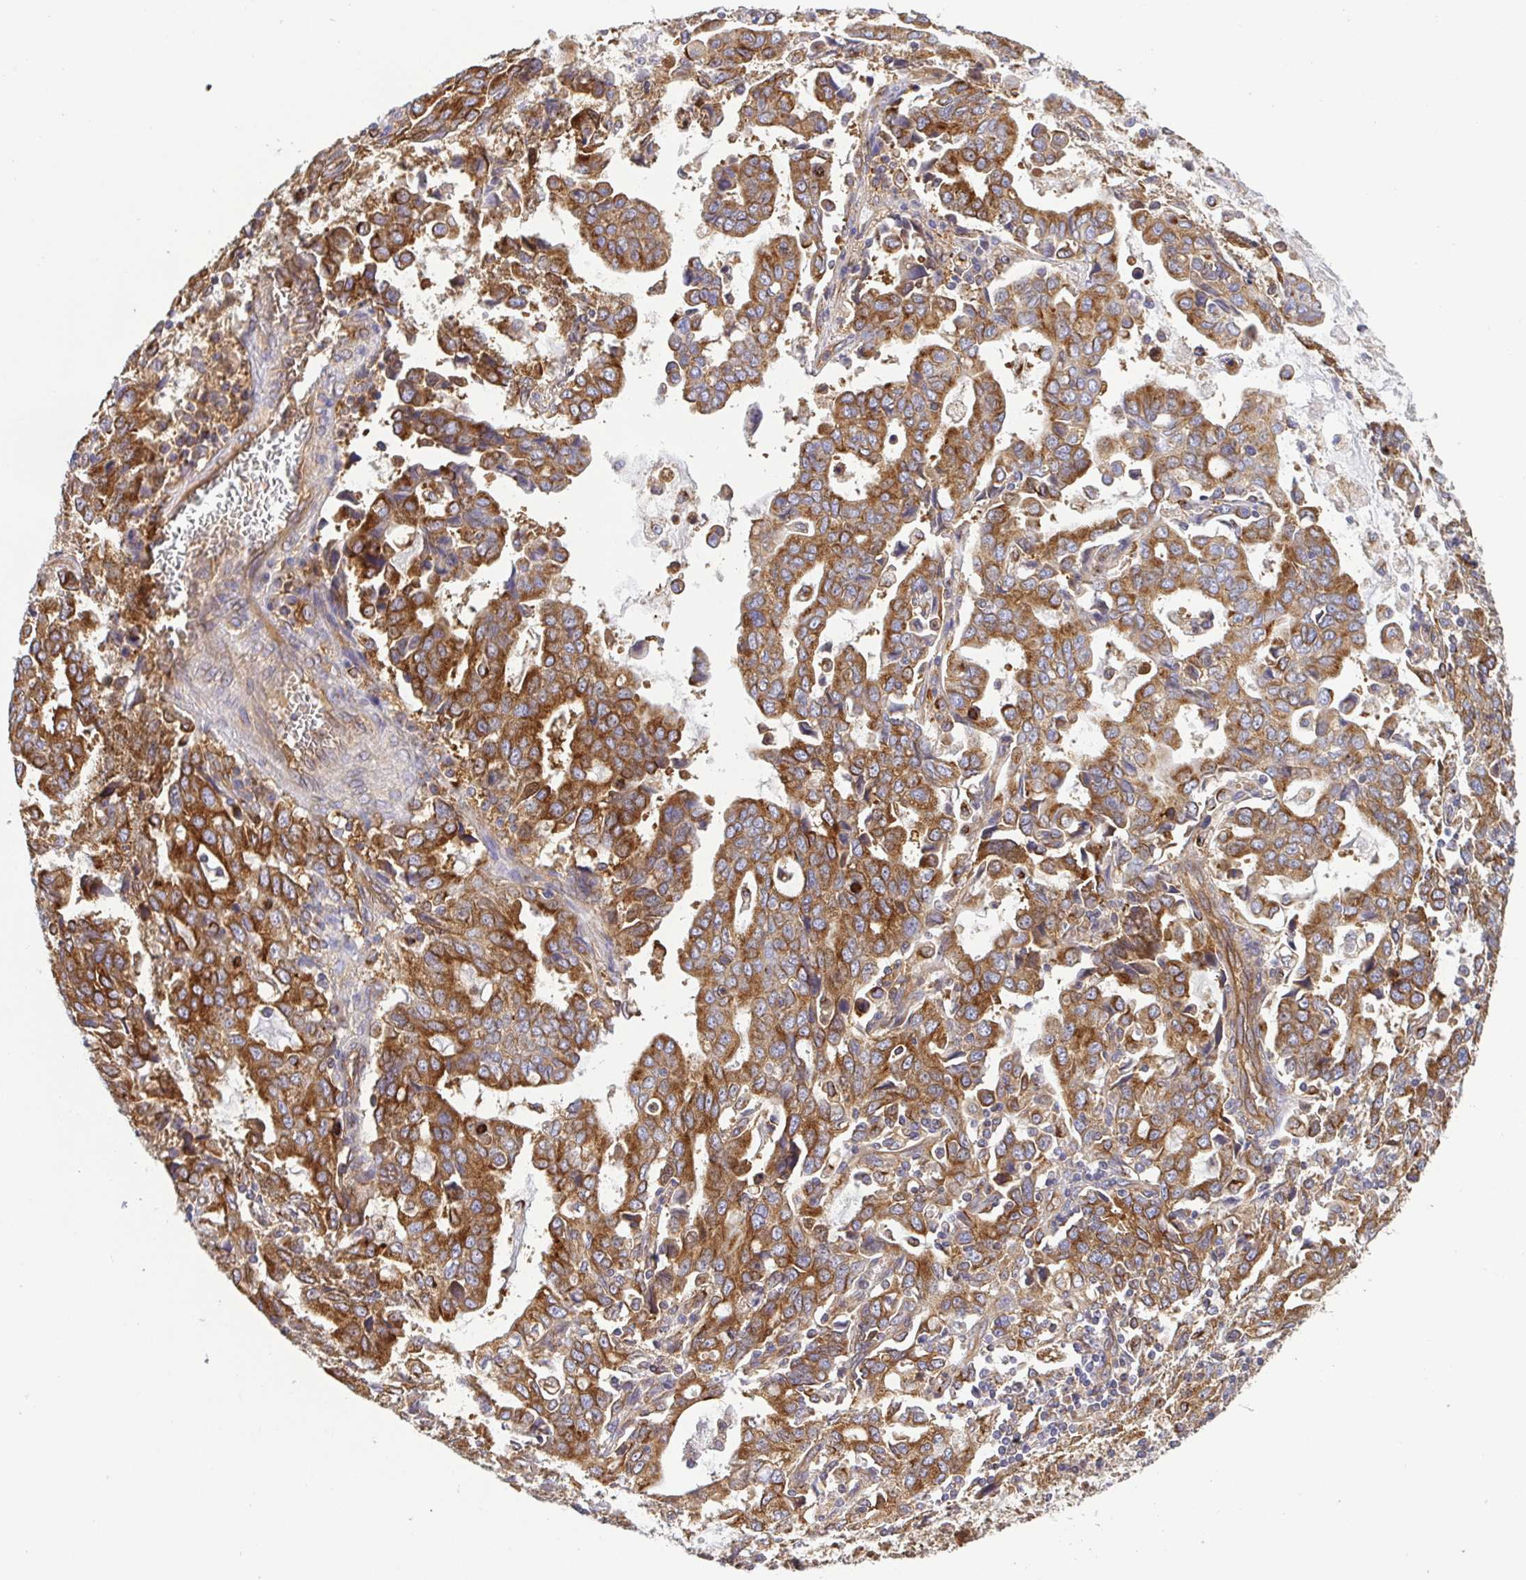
{"staining": {"intensity": "strong", "quantity": ">75%", "location": "cytoplasmic/membranous"}, "tissue": "stomach cancer", "cell_type": "Tumor cells", "image_type": "cancer", "snomed": [{"axis": "morphology", "description": "Adenocarcinoma, NOS"}, {"axis": "topography", "description": "Stomach, upper"}], "caption": "Human stomach adenocarcinoma stained for a protein (brown) shows strong cytoplasmic/membranous positive positivity in about >75% of tumor cells.", "gene": "KIF5B", "patient": {"sex": "male", "age": 85}}